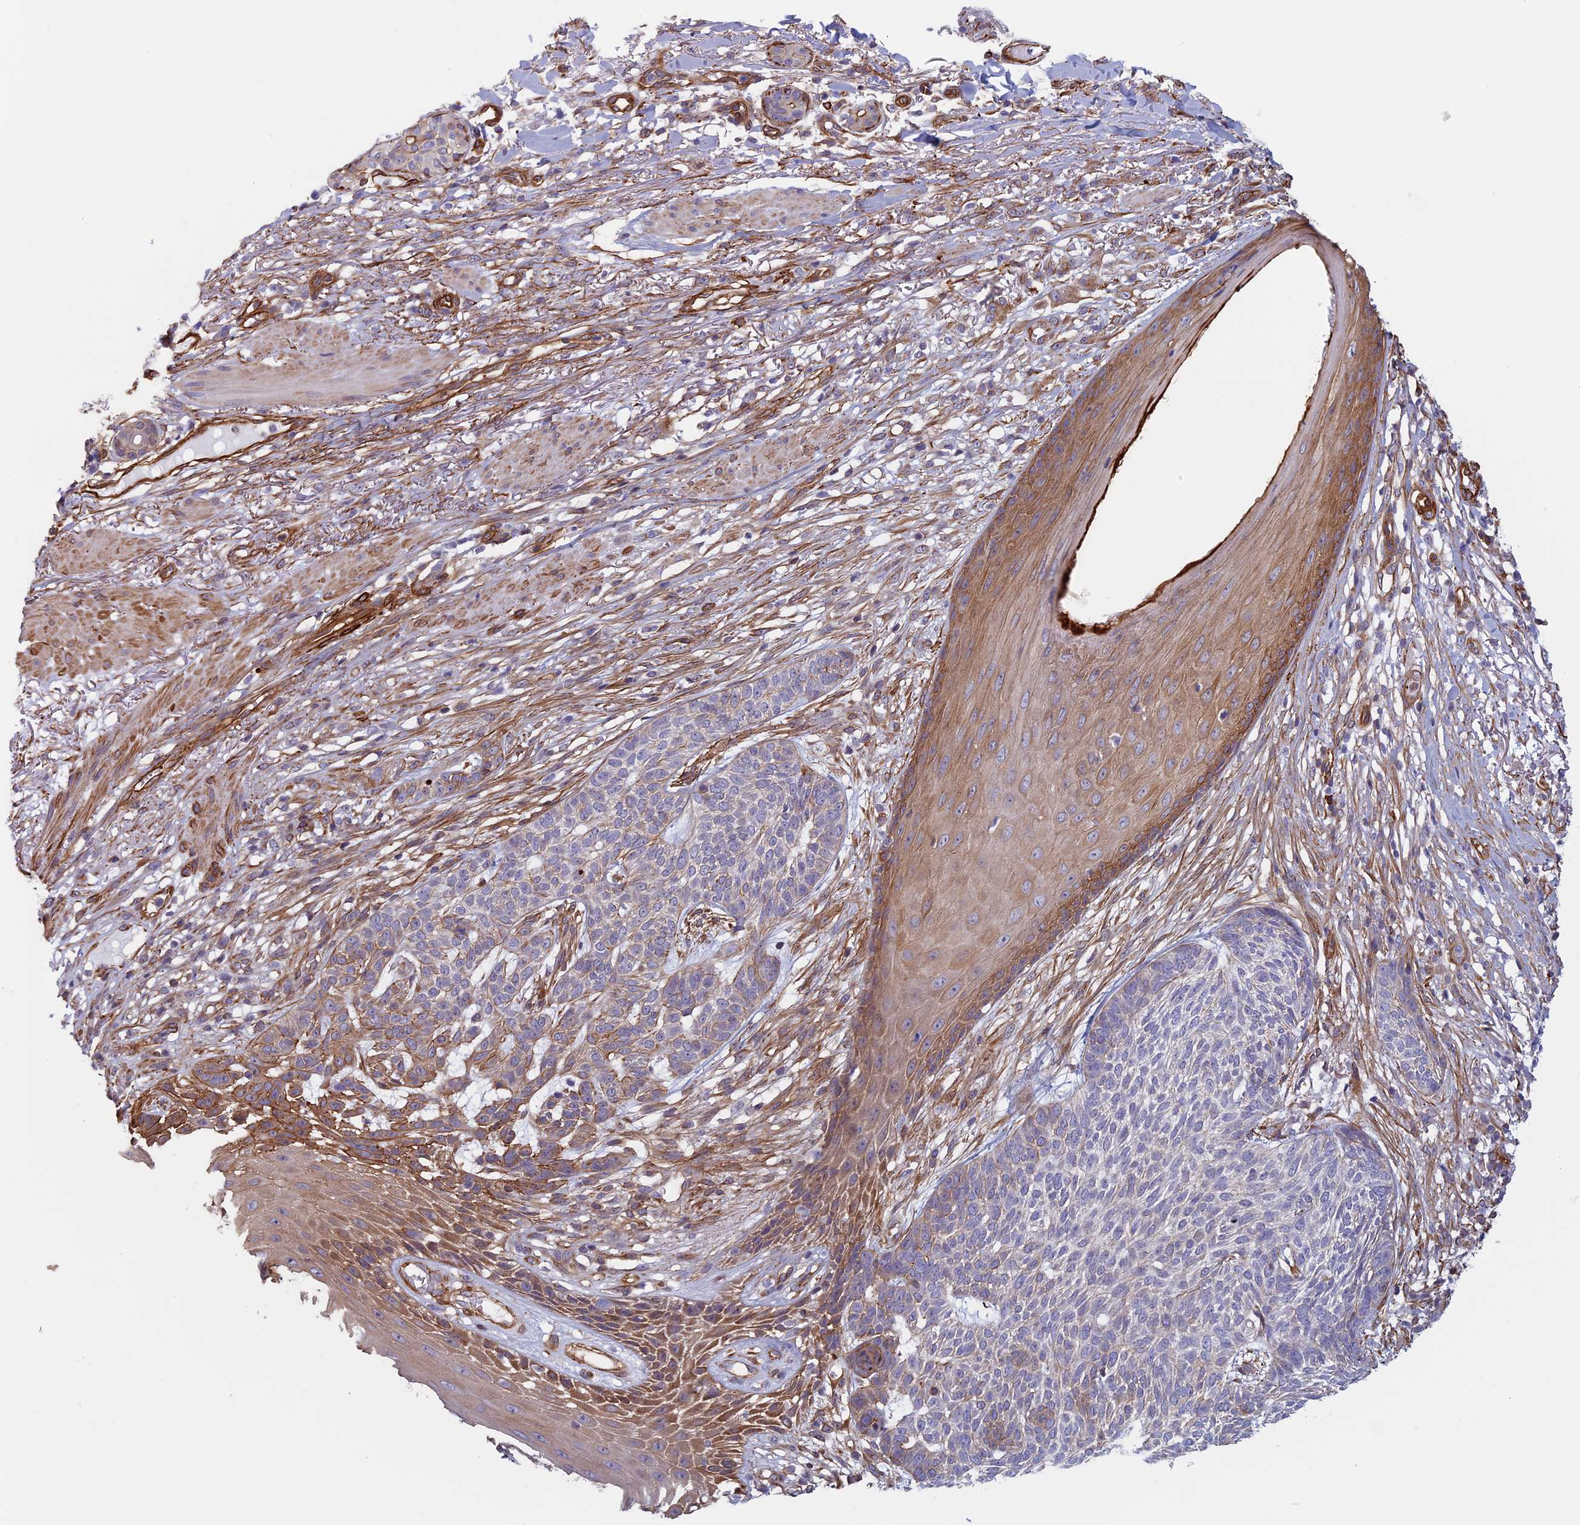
{"staining": {"intensity": "moderate", "quantity": "<25%", "location": "cytoplasmic/membranous"}, "tissue": "skin cancer", "cell_type": "Tumor cells", "image_type": "cancer", "snomed": [{"axis": "morphology", "description": "Normal tissue, NOS"}, {"axis": "morphology", "description": "Basal cell carcinoma"}, {"axis": "topography", "description": "Skin"}], "caption": "Brown immunohistochemical staining in skin basal cell carcinoma demonstrates moderate cytoplasmic/membranous staining in about <25% of tumor cells. Nuclei are stained in blue.", "gene": "ANGPTL2", "patient": {"sex": "male", "age": 64}}